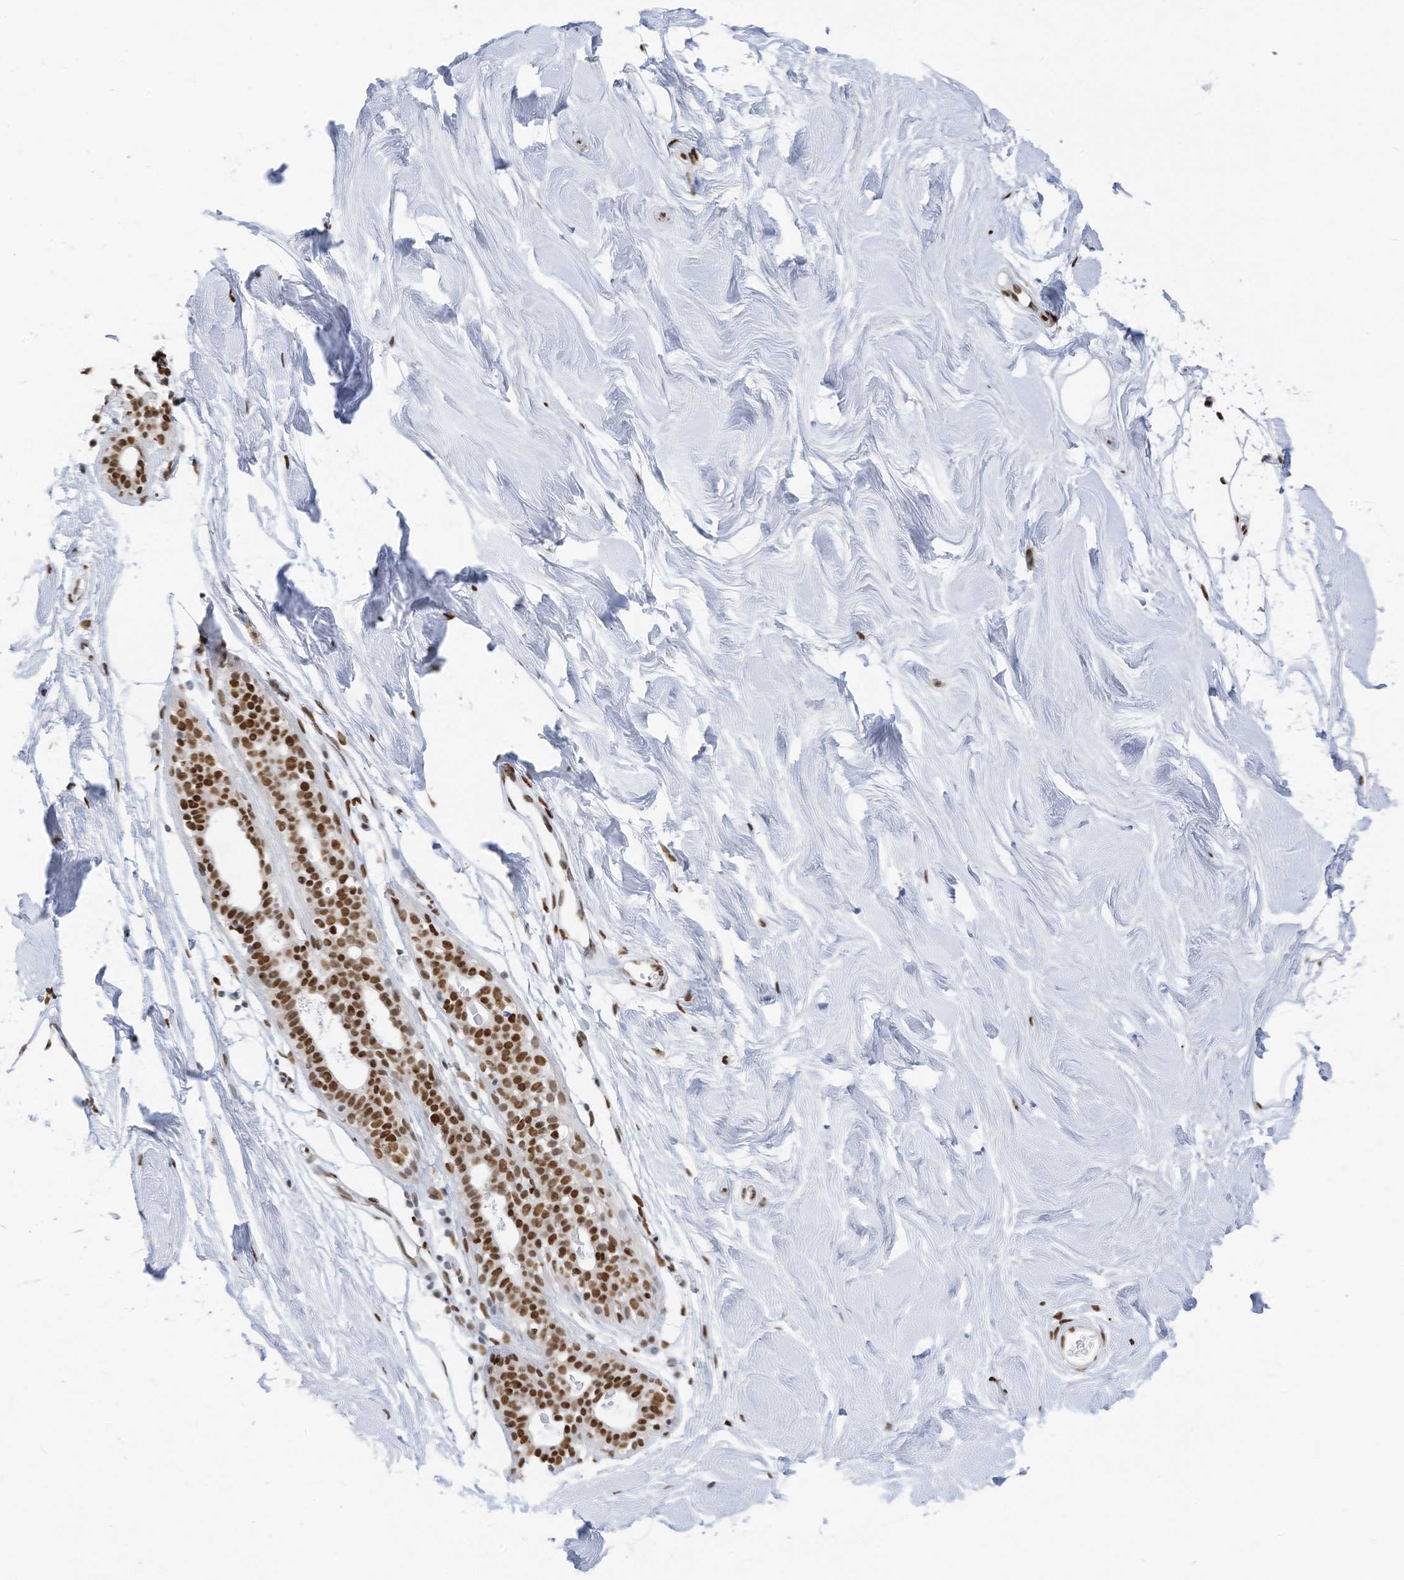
{"staining": {"intensity": "strong", "quantity": ">75%", "location": "nuclear"}, "tissue": "breast", "cell_type": "Adipocytes", "image_type": "normal", "snomed": [{"axis": "morphology", "description": "Normal tissue, NOS"}, {"axis": "topography", "description": "Breast"}], "caption": "Breast stained with DAB immunohistochemistry reveals high levels of strong nuclear positivity in about >75% of adipocytes.", "gene": "KHSRP", "patient": {"sex": "female", "age": 26}}